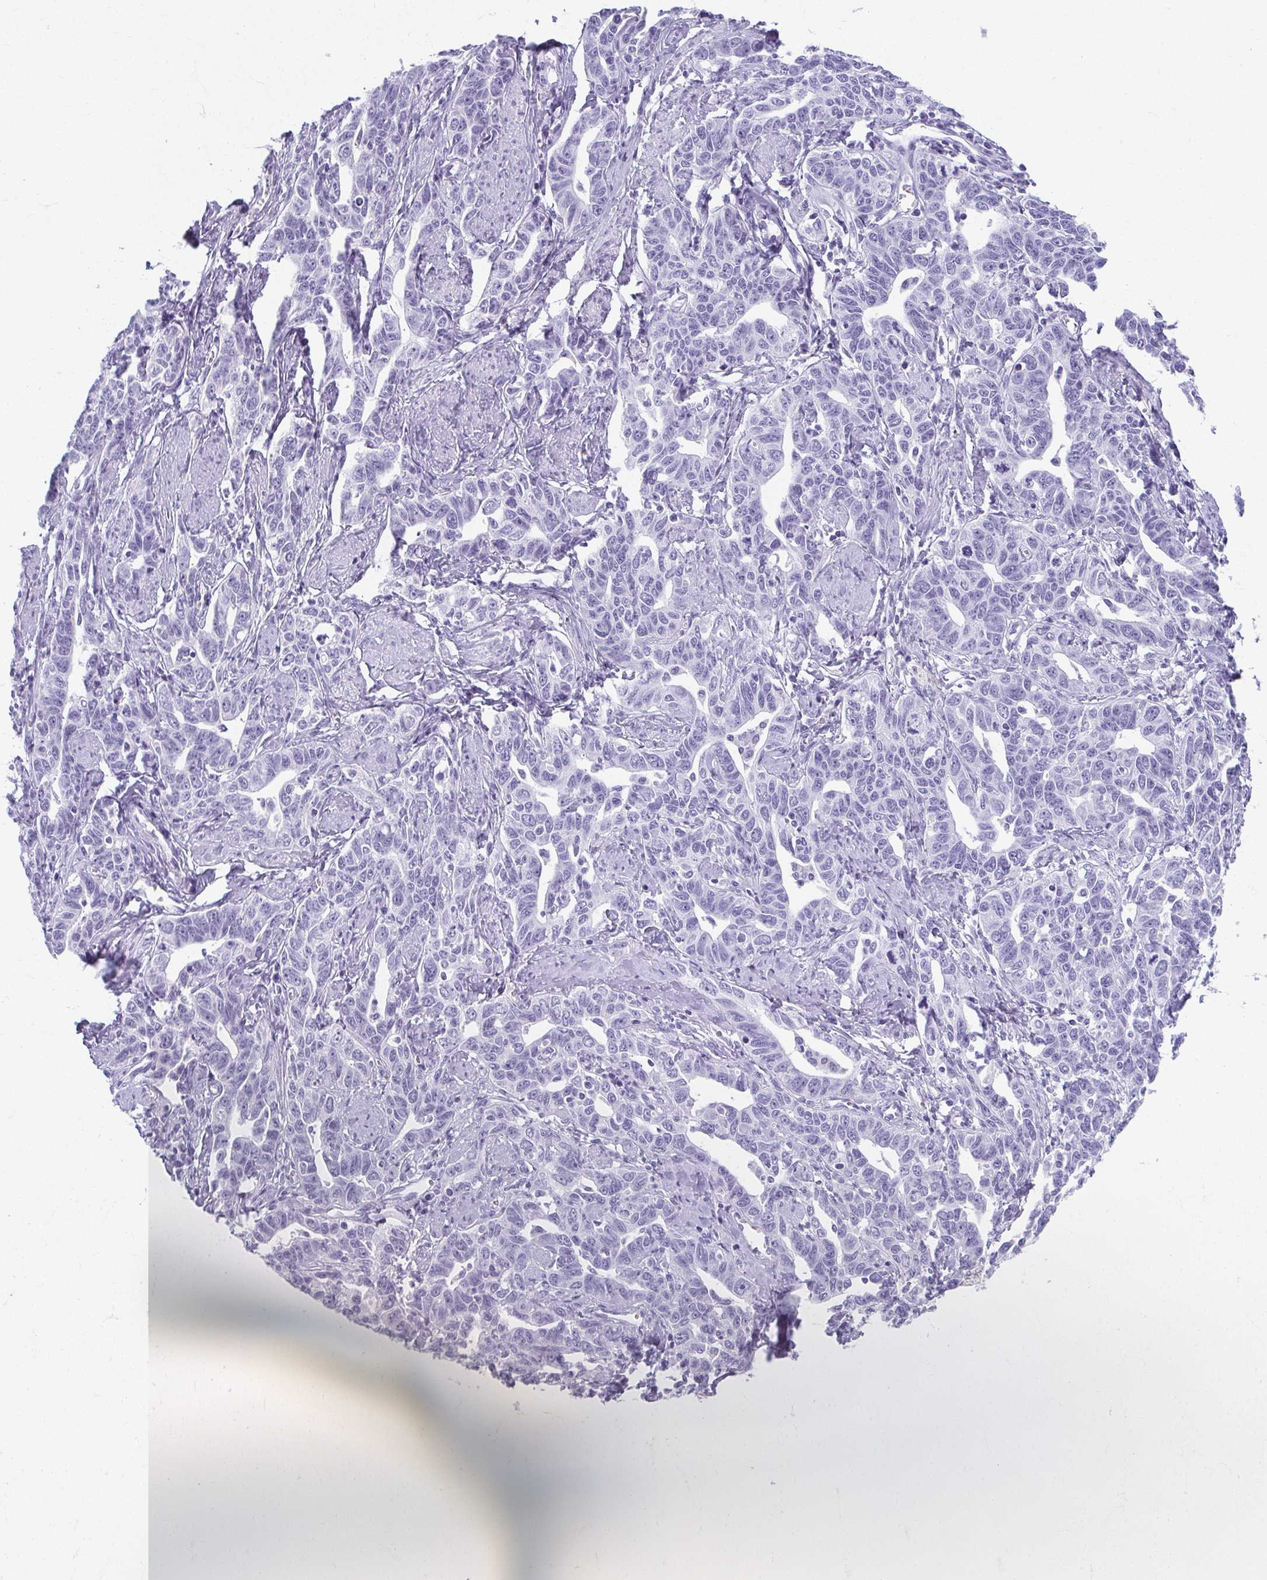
{"staining": {"intensity": "negative", "quantity": "none", "location": "none"}, "tissue": "ovarian cancer", "cell_type": "Tumor cells", "image_type": "cancer", "snomed": [{"axis": "morphology", "description": "Cystadenocarcinoma, serous, NOS"}, {"axis": "topography", "description": "Ovary"}], "caption": "The histopathology image shows no staining of tumor cells in ovarian cancer.", "gene": "MOBP", "patient": {"sex": "female", "age": 69}}